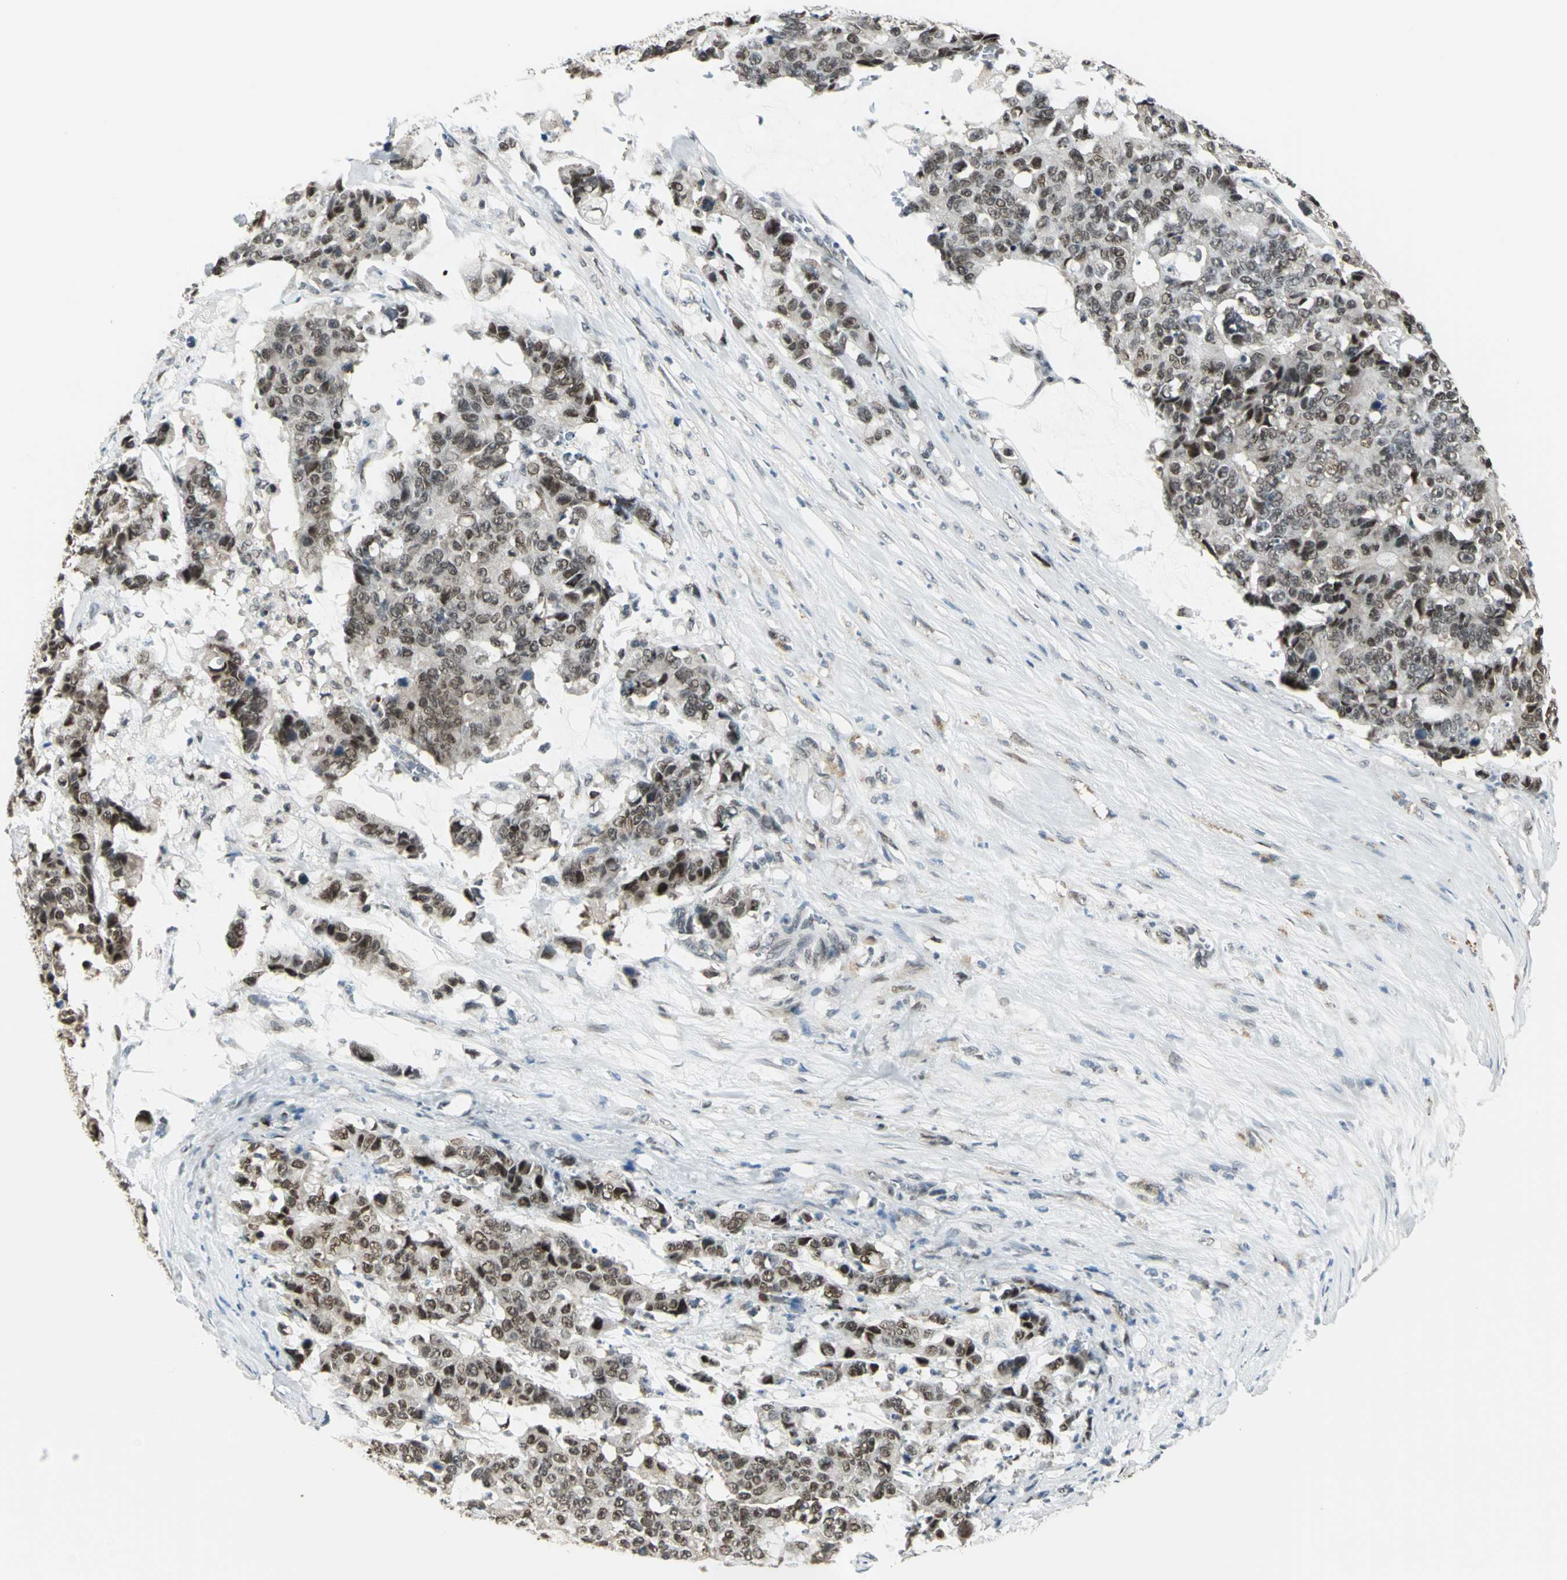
{"staining": {"intensity": "moderate", "quantity": "25%-75%", "location": "nuclear"}, "tissue": "colorectal cancer", "cell_type": "Tumor cells", "image_type": "cancer", "snomed": [{"axis": "morphology", "description": "Adenocarcinoma, NOS"}, {"axis": "topography", "description": "Colon"}], "caption": "DAB immunohistochemical staining of human colorectal cancer reveals moderate nuclear protein expression in about 25%-75% of tumor cells. (DAB = brown stain, brightfield microscopy at high magnification).", "gene": "RAD17", "patient": {"sex": "female", "age": 86}}